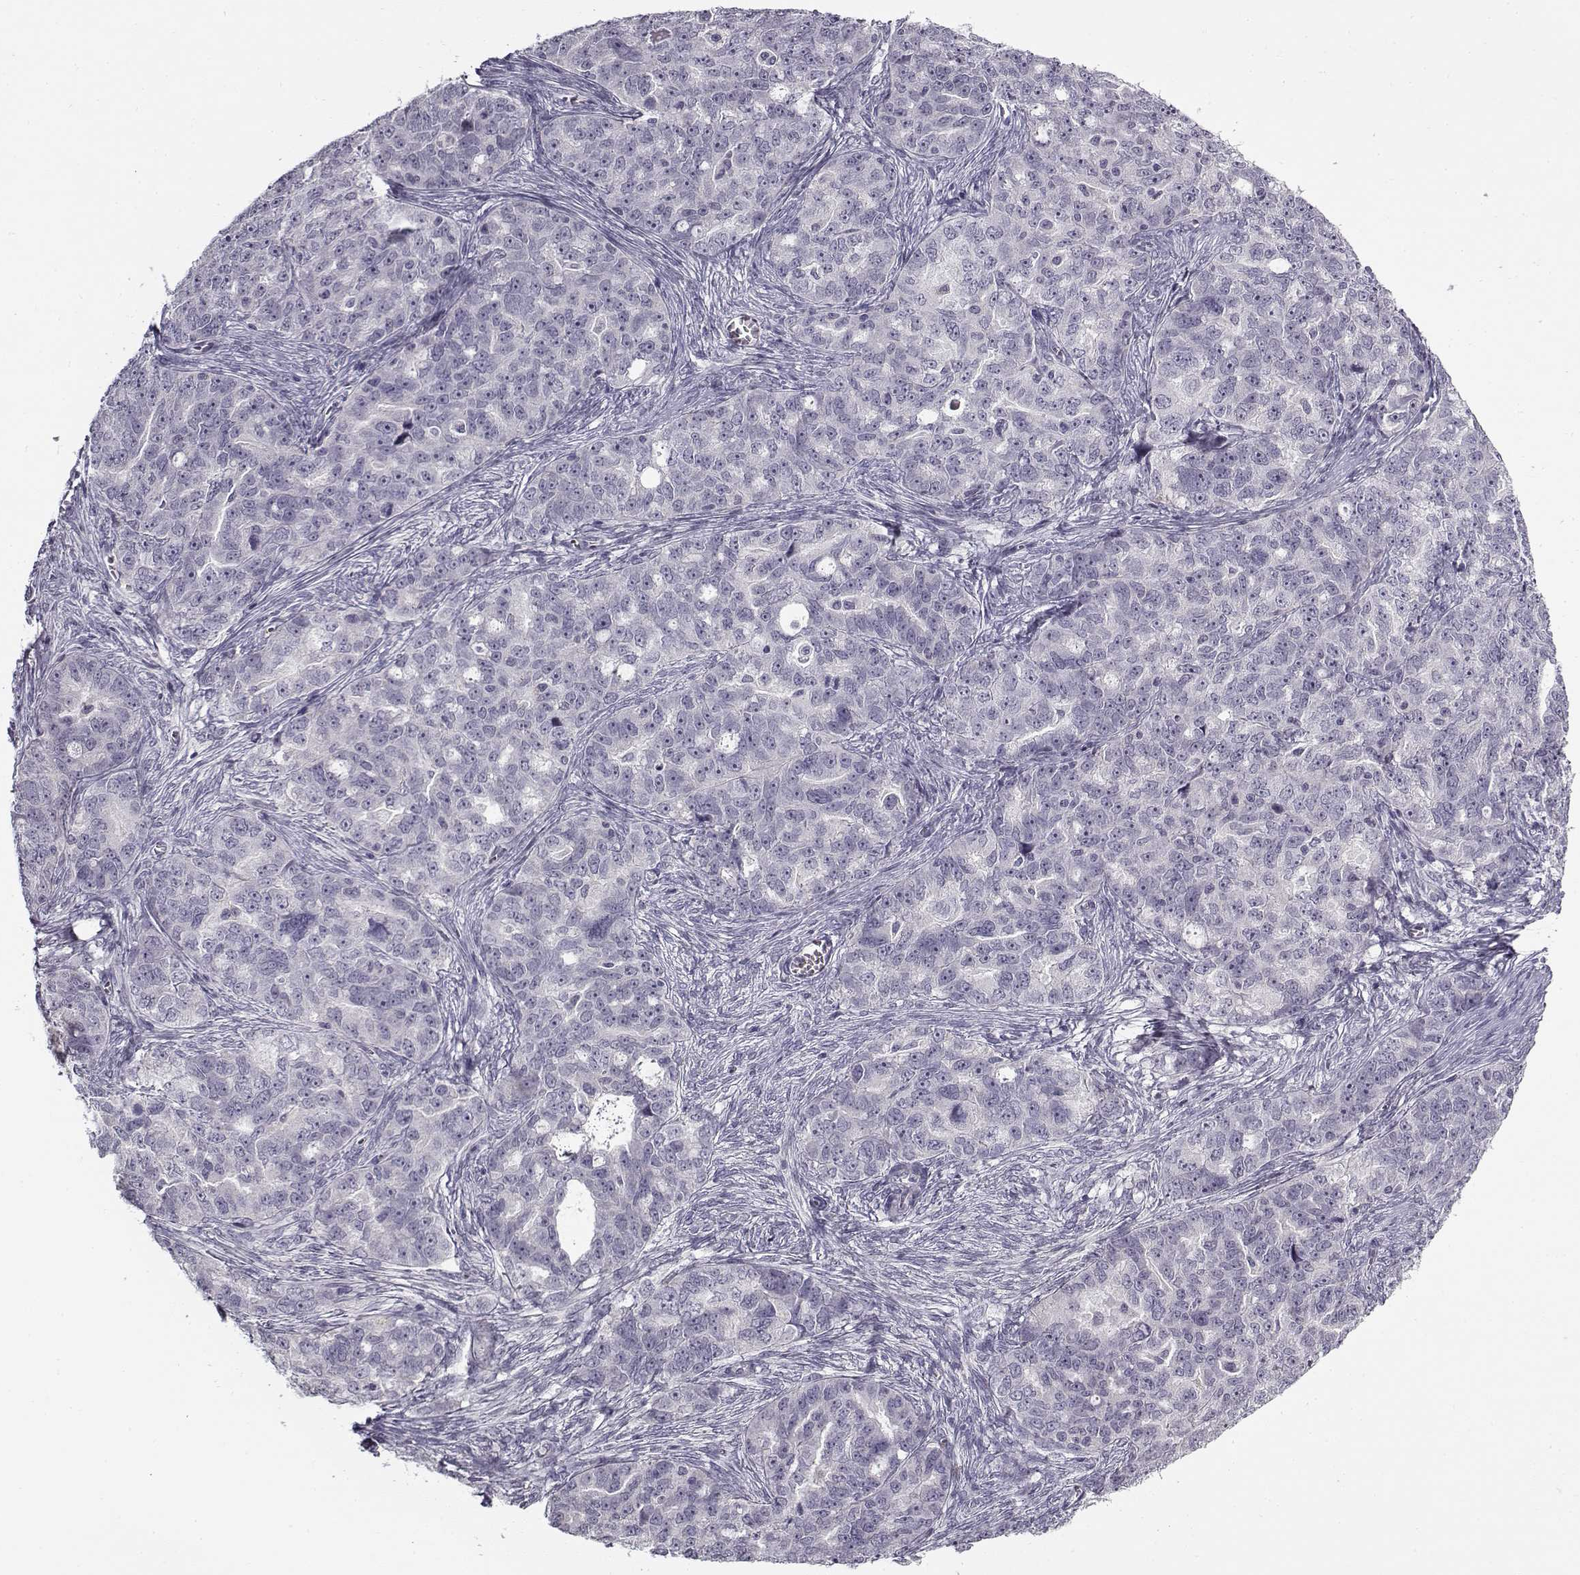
{"staining": {"intensity": "negative", "quantity": "none", "location": "none"}, "tissue": "ovarian cancer", "cell_type": "Tumor cells", "image_type": "cancer", "snomed": [{"axis": "morphology", "description": "Cystadenocarcinoma, serous, NOS"}, {"axis": "topography", "description": "Ovary"}], "caption": "Tumor cells are negative for brown protein staining in ovarian cancer.", "gene": "SNCA", "patient": {"sex": "female", "age": 51}}